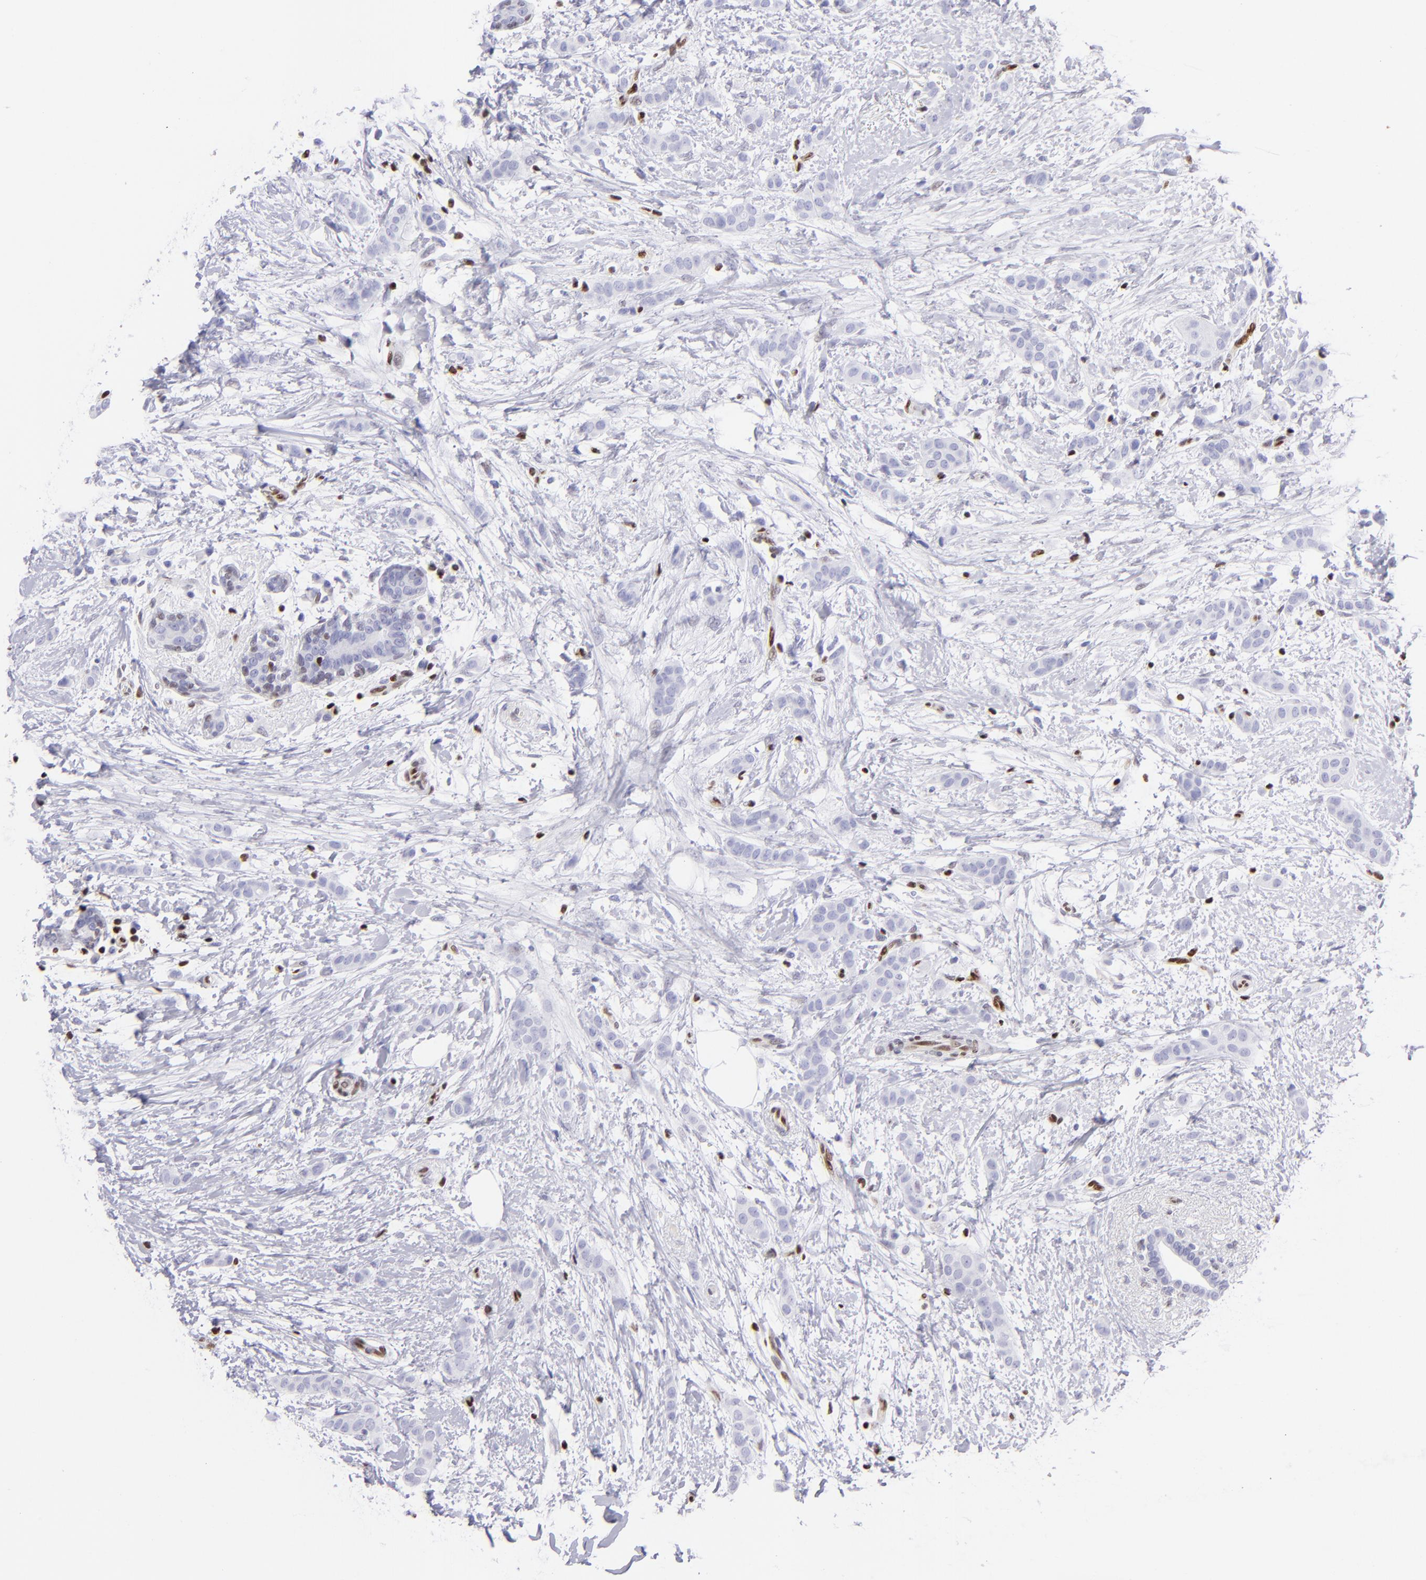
{"staining": {"intensity": "negative", "quantity": "none", "location": "none"}, "tissue": "breast cancer", "cell_type": "Tumor cells", "image_type": "cancer", "snomed": [{"axis": "morphology", "description": "Lobular carcinoma"}, {"axis": "topography", "description": "Breast"}], "caption": "IHC micrograph of breast cancer stained for a protein (brown), which reveals no positivity in tumor cells.", "gene": "ETS1", "patient": {"sex": "female", "age": 55}}